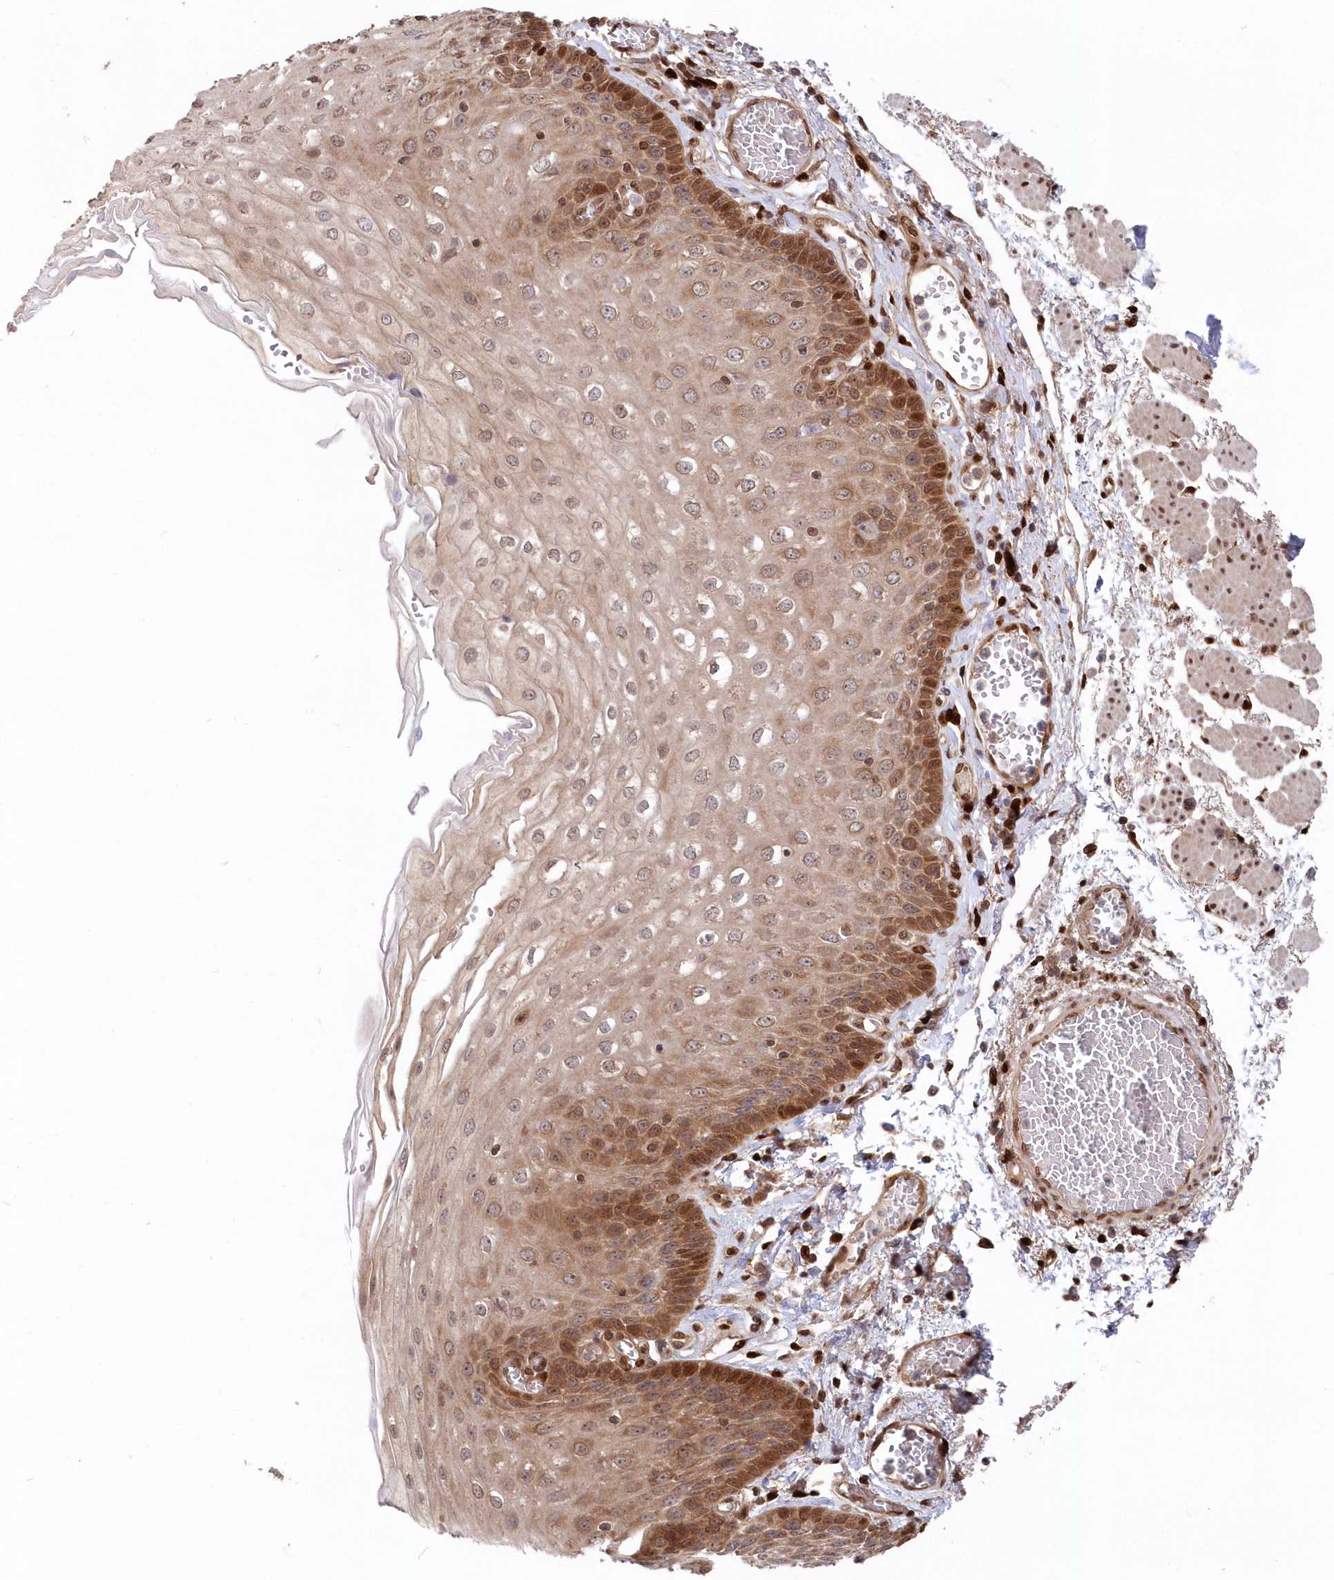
{"staining": {"intensity": "moderate", "quantity": ">75%", "location": "cytoplasmic/membranous,nuclear"}, "tissue": "esophagus", "cell_type": "Squamous epithelial cells", "image_type": "normal", "snomed": [{"axis": "morphology", "description": "Normal tissue, NOS"}, {"axis": "topography", "description": "Esophagus"}], "caption": "The immunohistochemical stain shows moderate cytoplasmic/membranous,nuclear expression in squamous epithelial cells of normal esophagus. Using DAB (brown) and hematoxylin (blue) stains, captured at high magnification using brightfield microscopy.", "gene": "ABHD14B", "patient": {"sex": "male", "age": 81}}